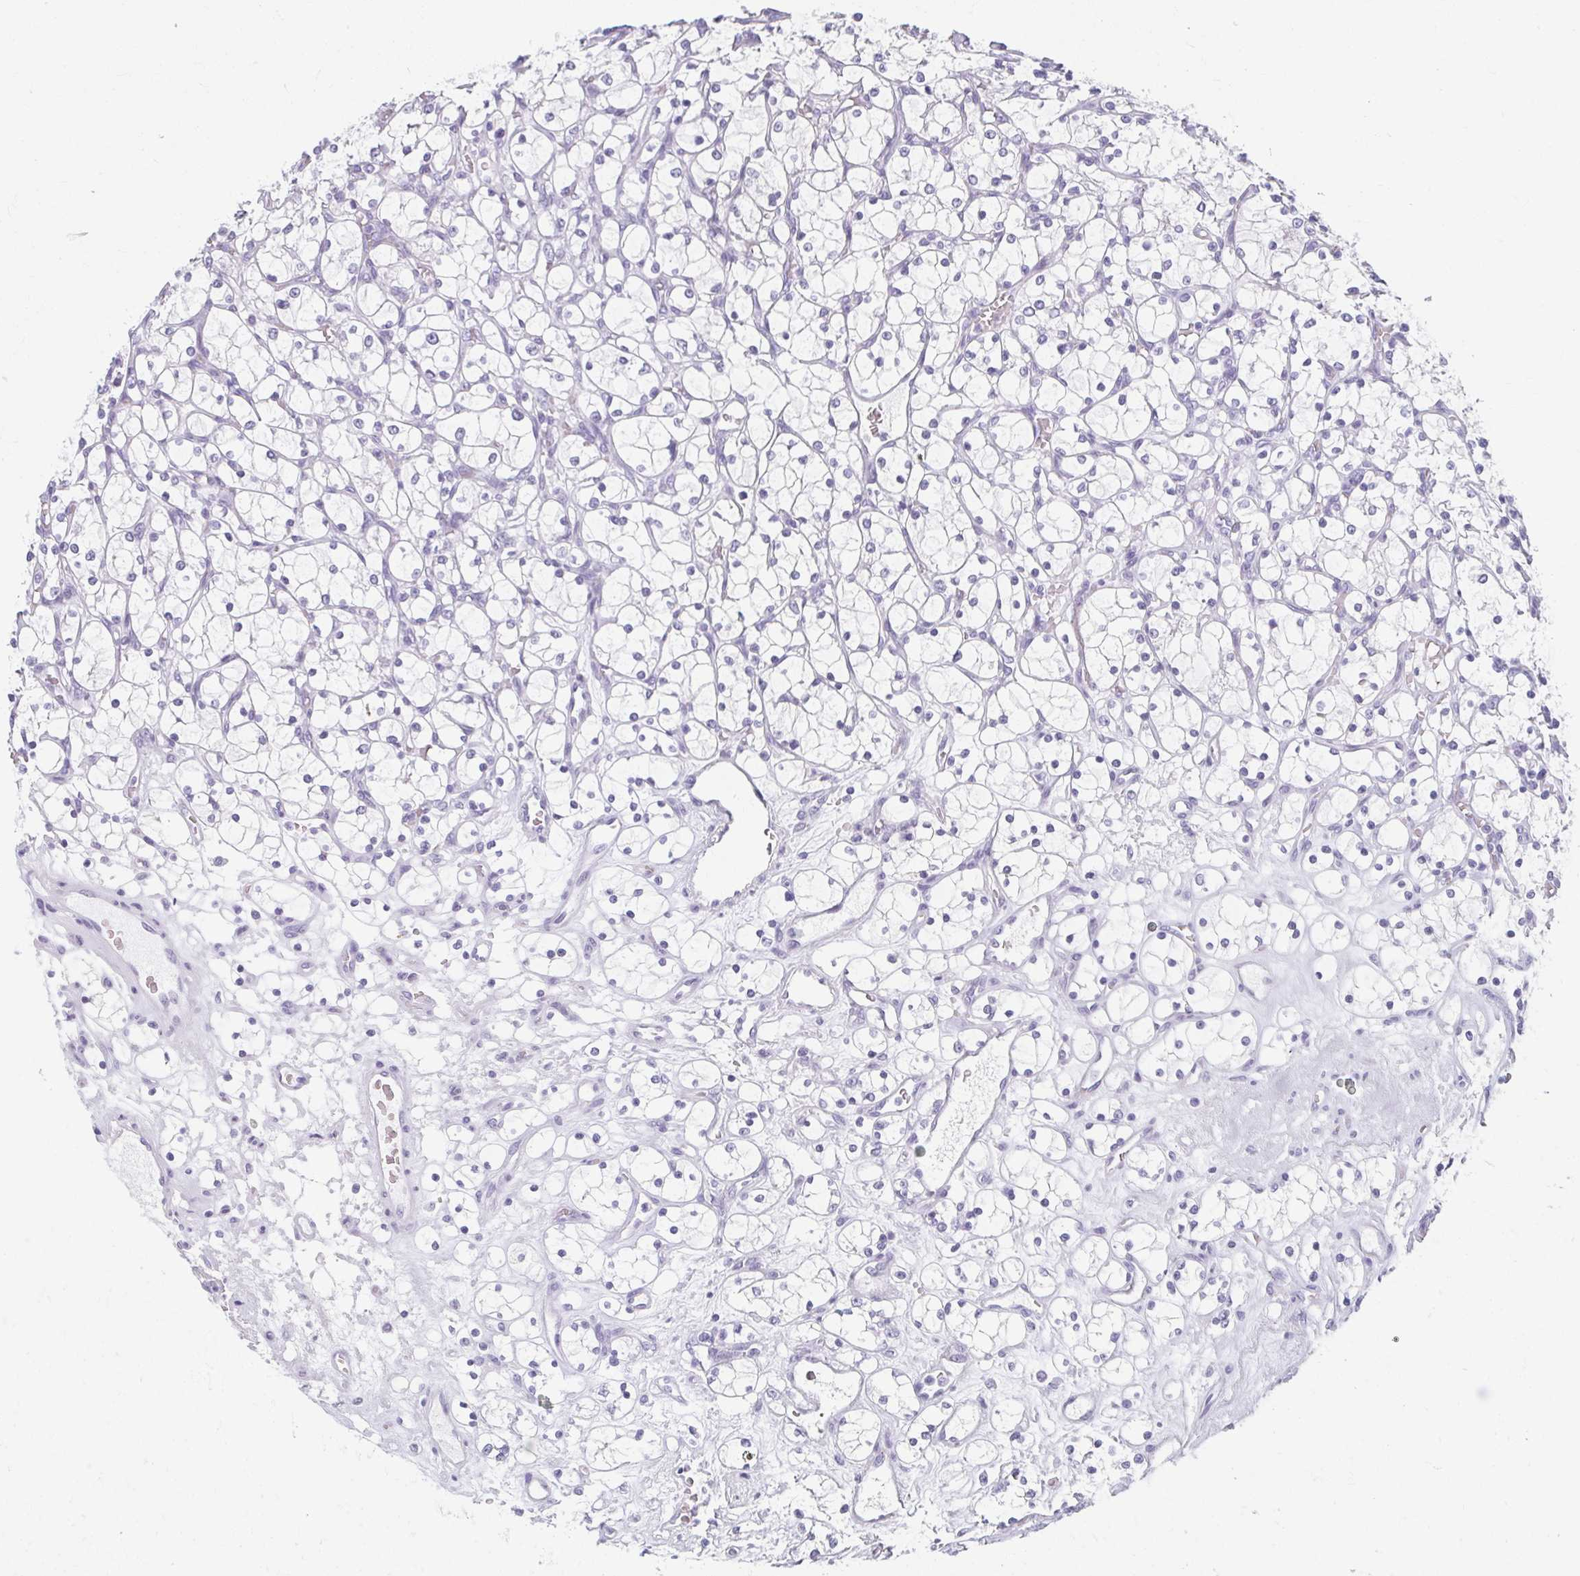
{"staining": {"intensity": "negative", "quantity": "none", "location": "none"}, "tissue": "renal cancer", "cell_type": "Tumor cells", "image_type": "cancer", "snomed": [{"axis": "morphology", "description": "Adenocarcinoma, NOS"}, {"axis": "topography", "description": "Kidney"}], "caption": "Immunohistochemistry (IHC) histopathology image of neoplastic tissue: renal cancer stained with DAB reveals no significant protein expression in tumor cells.", "gene": "MOBP", "patient": {"sex": "female", "age": 69}}